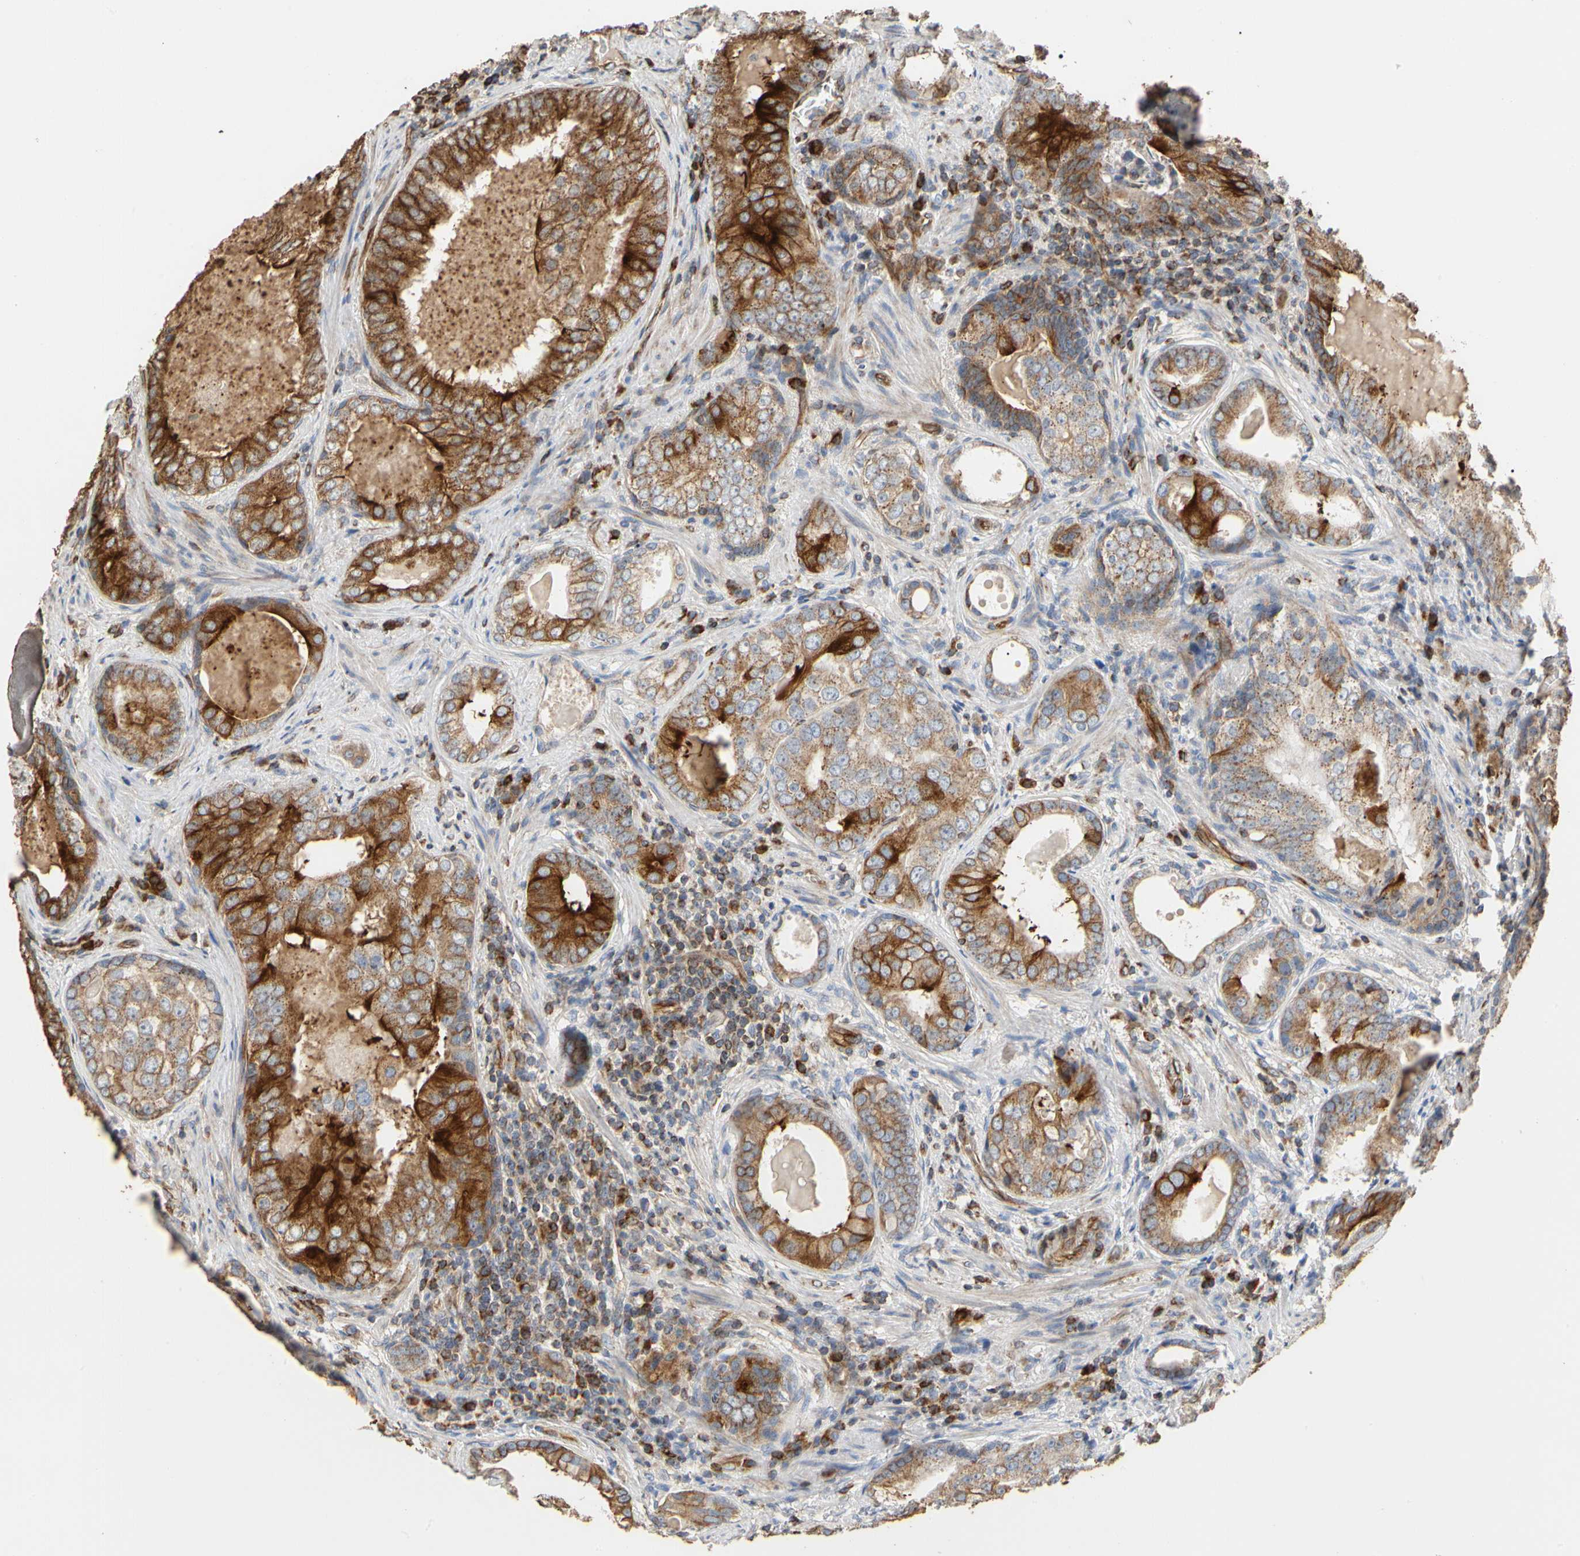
{"staining": {"intensity": "strong", "quantity": ">75%", "location": "cytoplasmic/membranous"}, "tissue": "prostate cancer", "cell_type": "Tumor cells", "image_type": "cancer", "snomed": [{"axis": "morphology", "description": "Adenocarcinoma, High grade"}, {"axis": "topography", "description": "Prostate"}], "caption": "High-magnification brightfield microscopy of high-grade adenocarcinoma (prostate) stained with DAB (brown) and counterstained with hematoxylin (blue). tumor cells exhibit strong cytoplasmic/membranous staining is present in approximately>75% of cells.", "gene": "TUBA1A", "patient": {"sex": "male", "age": 66}}